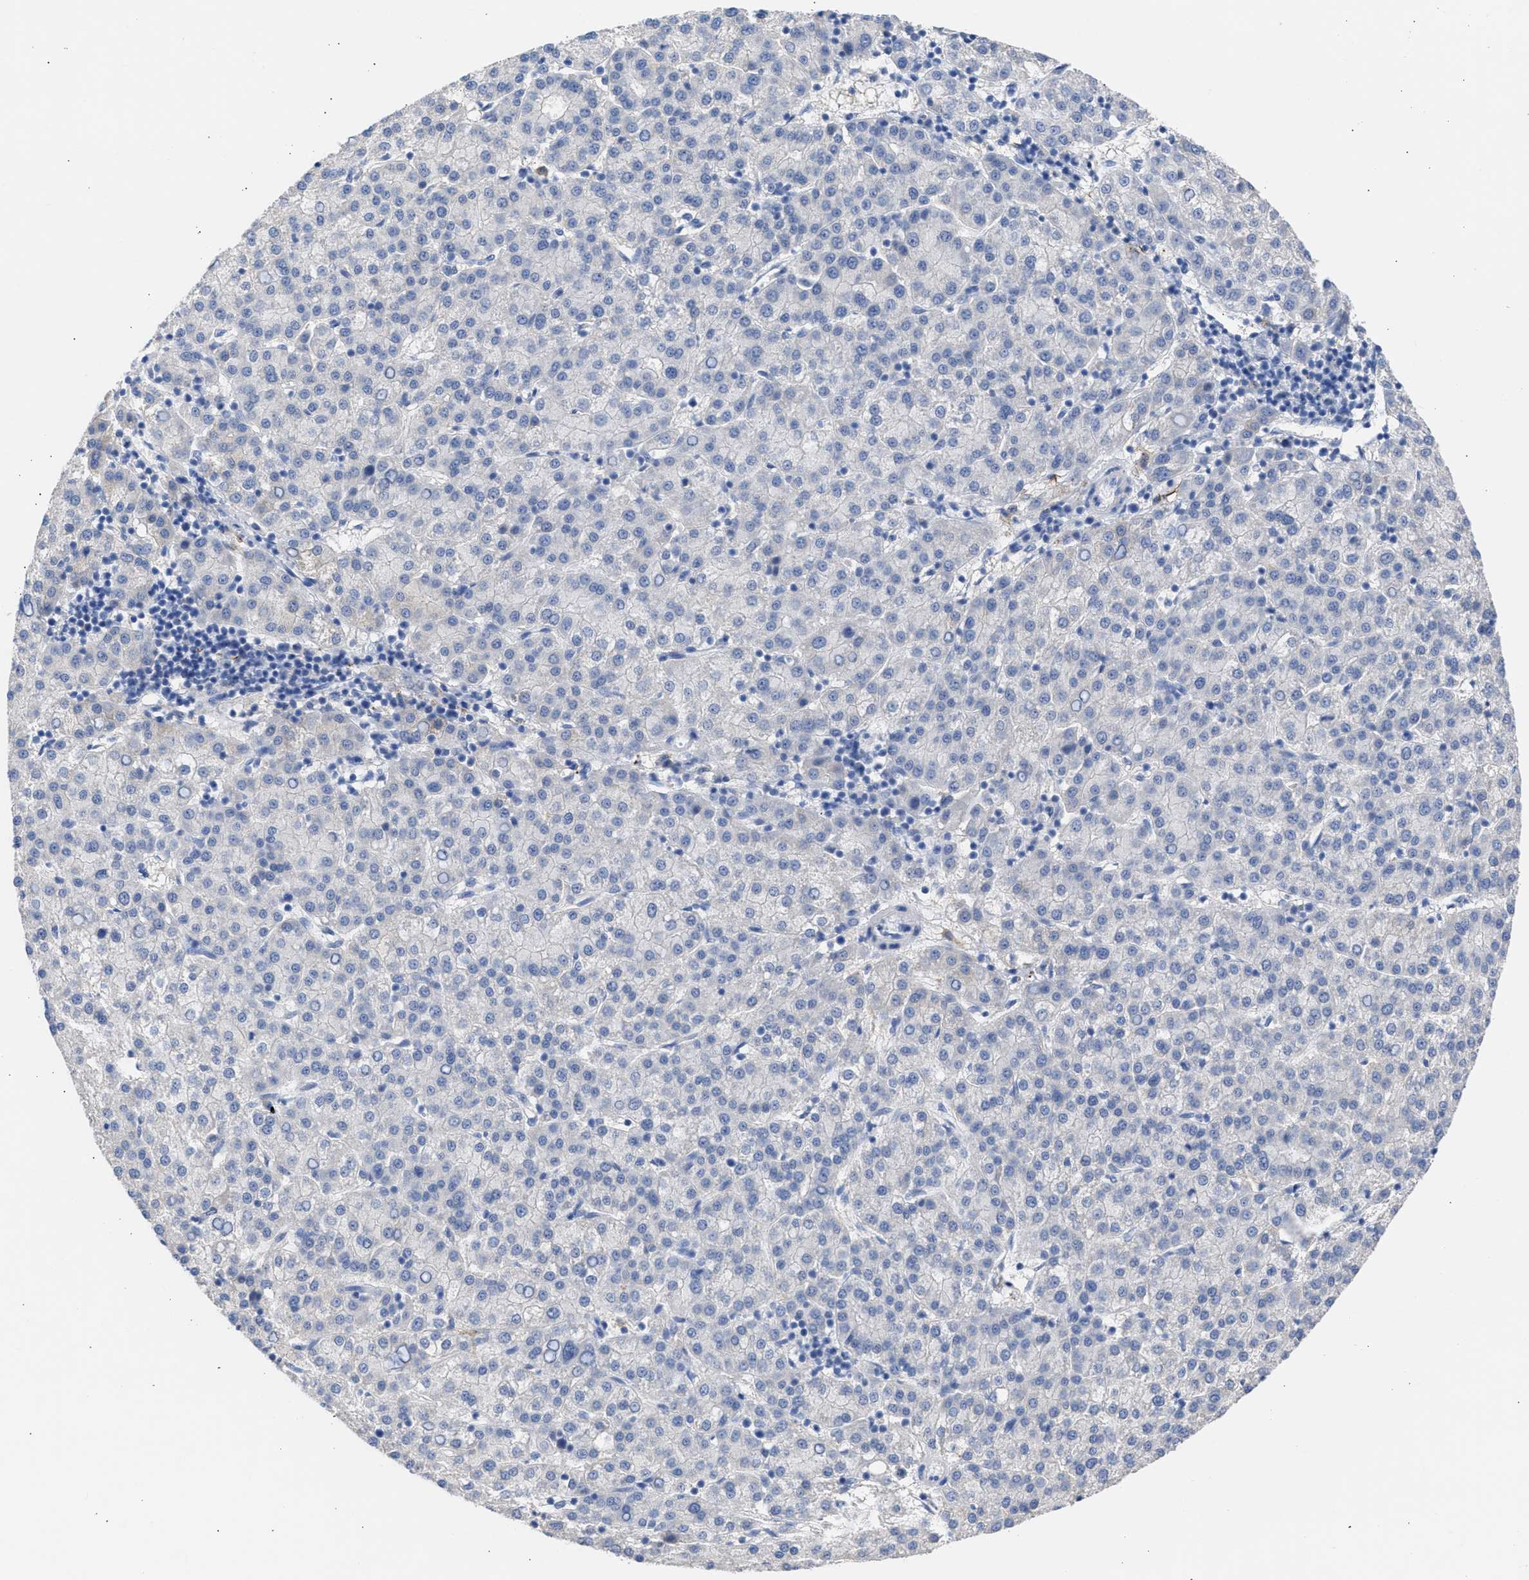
{"staining": {"intensity": "negative", "quantity": "none", "location": "none"}, "tissue": "liver cancer", "cell_type": "Tumor cells", "image_type": "cancer", "snomed": [{"axis": "morphology", "description": "Carcinoma, Hepatocellular, NOS"}, {"axis": "topography", "description": "Liver"}], "caption": "Micrograph shows no protein positivity in tumor cells of liver hepatocellular carcinoma tissue. Nuclei are stained in blue.", "gene": "RSPH1", "patient": {"sex": "female", "age": 58}}